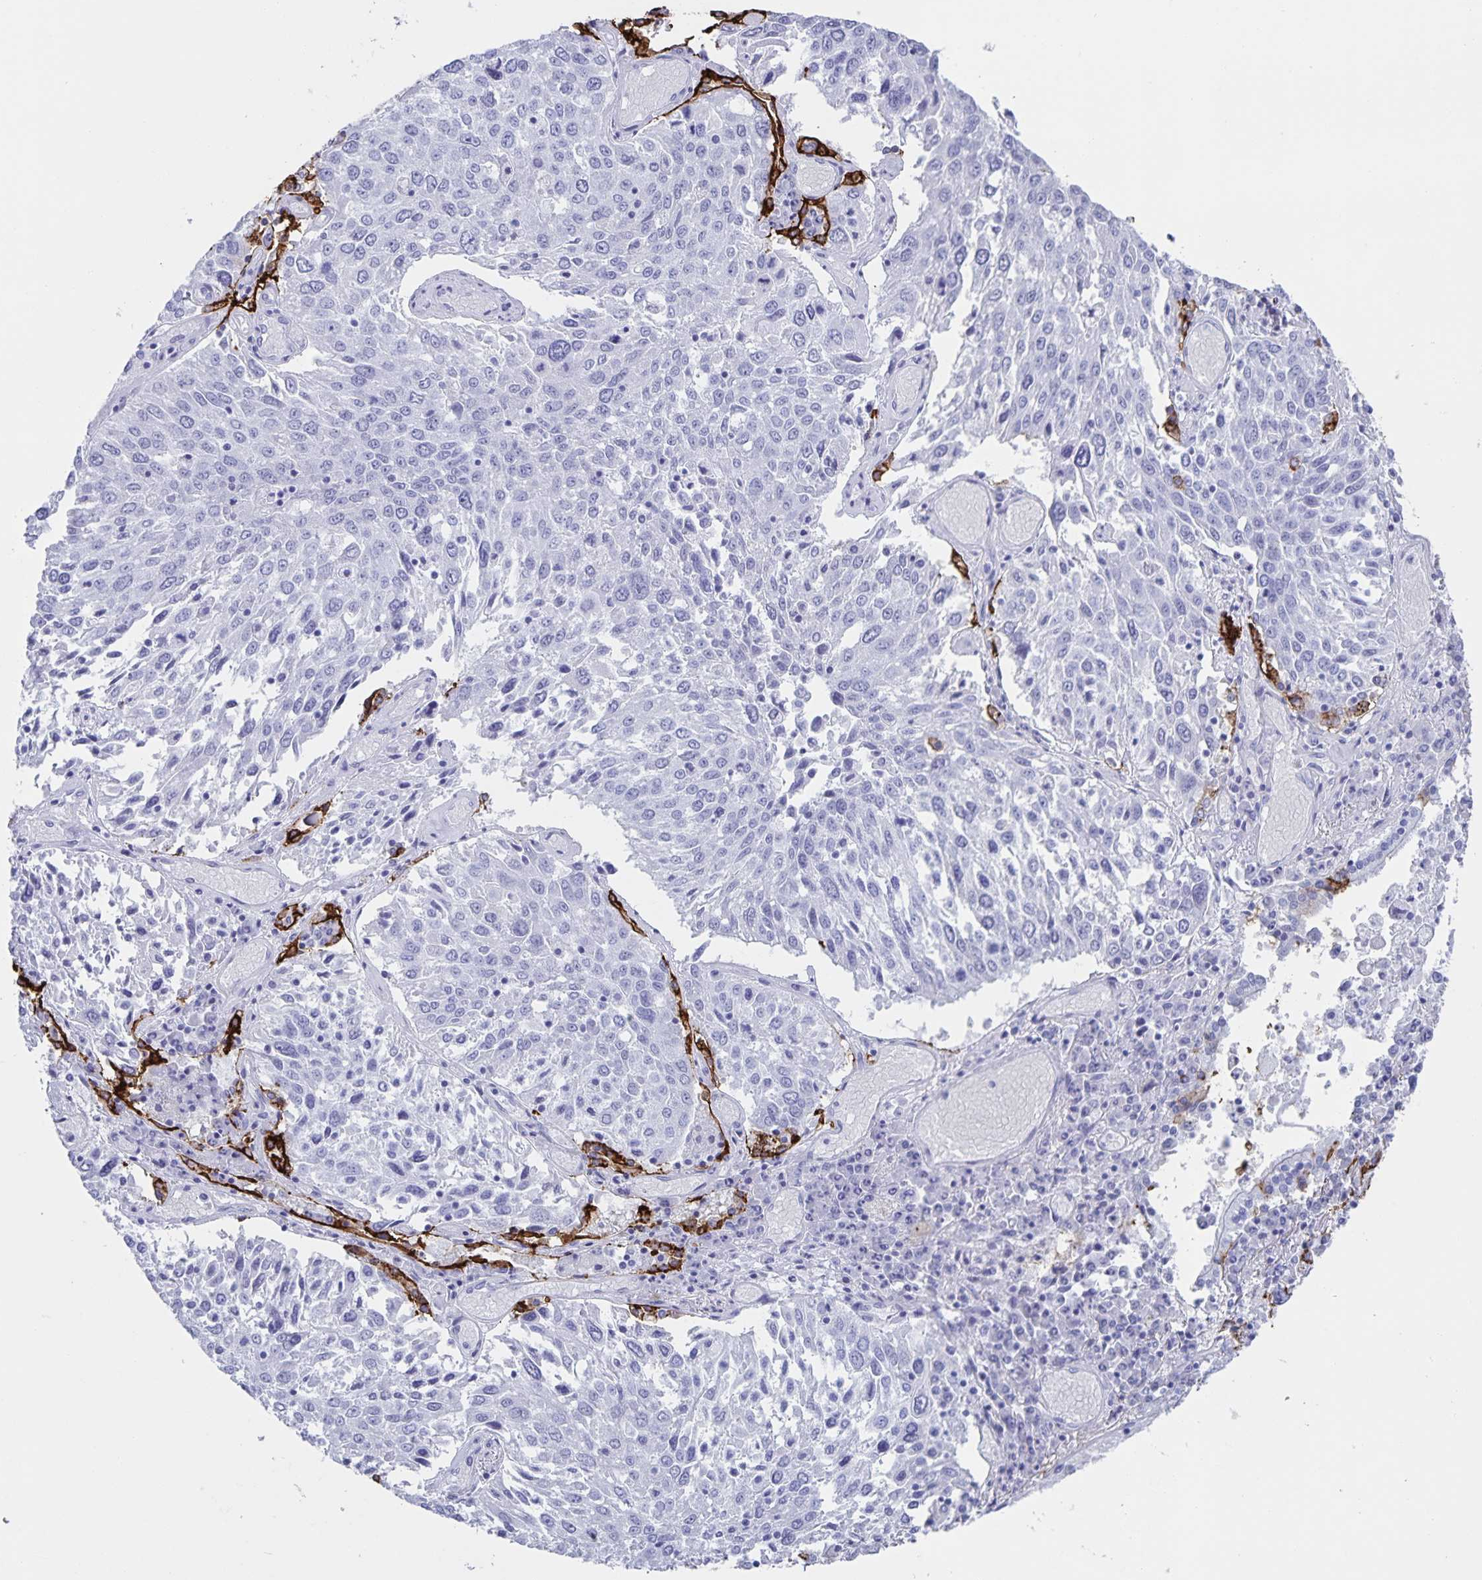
{"staining": {"intensity": "negative", "quantity": "none", "location": "none"}, "tissue": "lung cancer", "cell_type": "Tumor cells", "image_type": "cancer", "snomed": [{"axis": "morphology", "description": "Squamous cell carcinoma, NOS"}, {"axis": "topography", "description": "Lung"}], "caption": "A photomicrograph of human lung cancer (squamous cell carcinoma) is negative for staining in tumor cells. The staining was performed using DAB to visualize the protein expression in brown, while the nuclei were stained in blue with hematoxylin (Magnification: 20x).", "gene": "AQP4", "patient": {"sex": "male", "age": 65}}